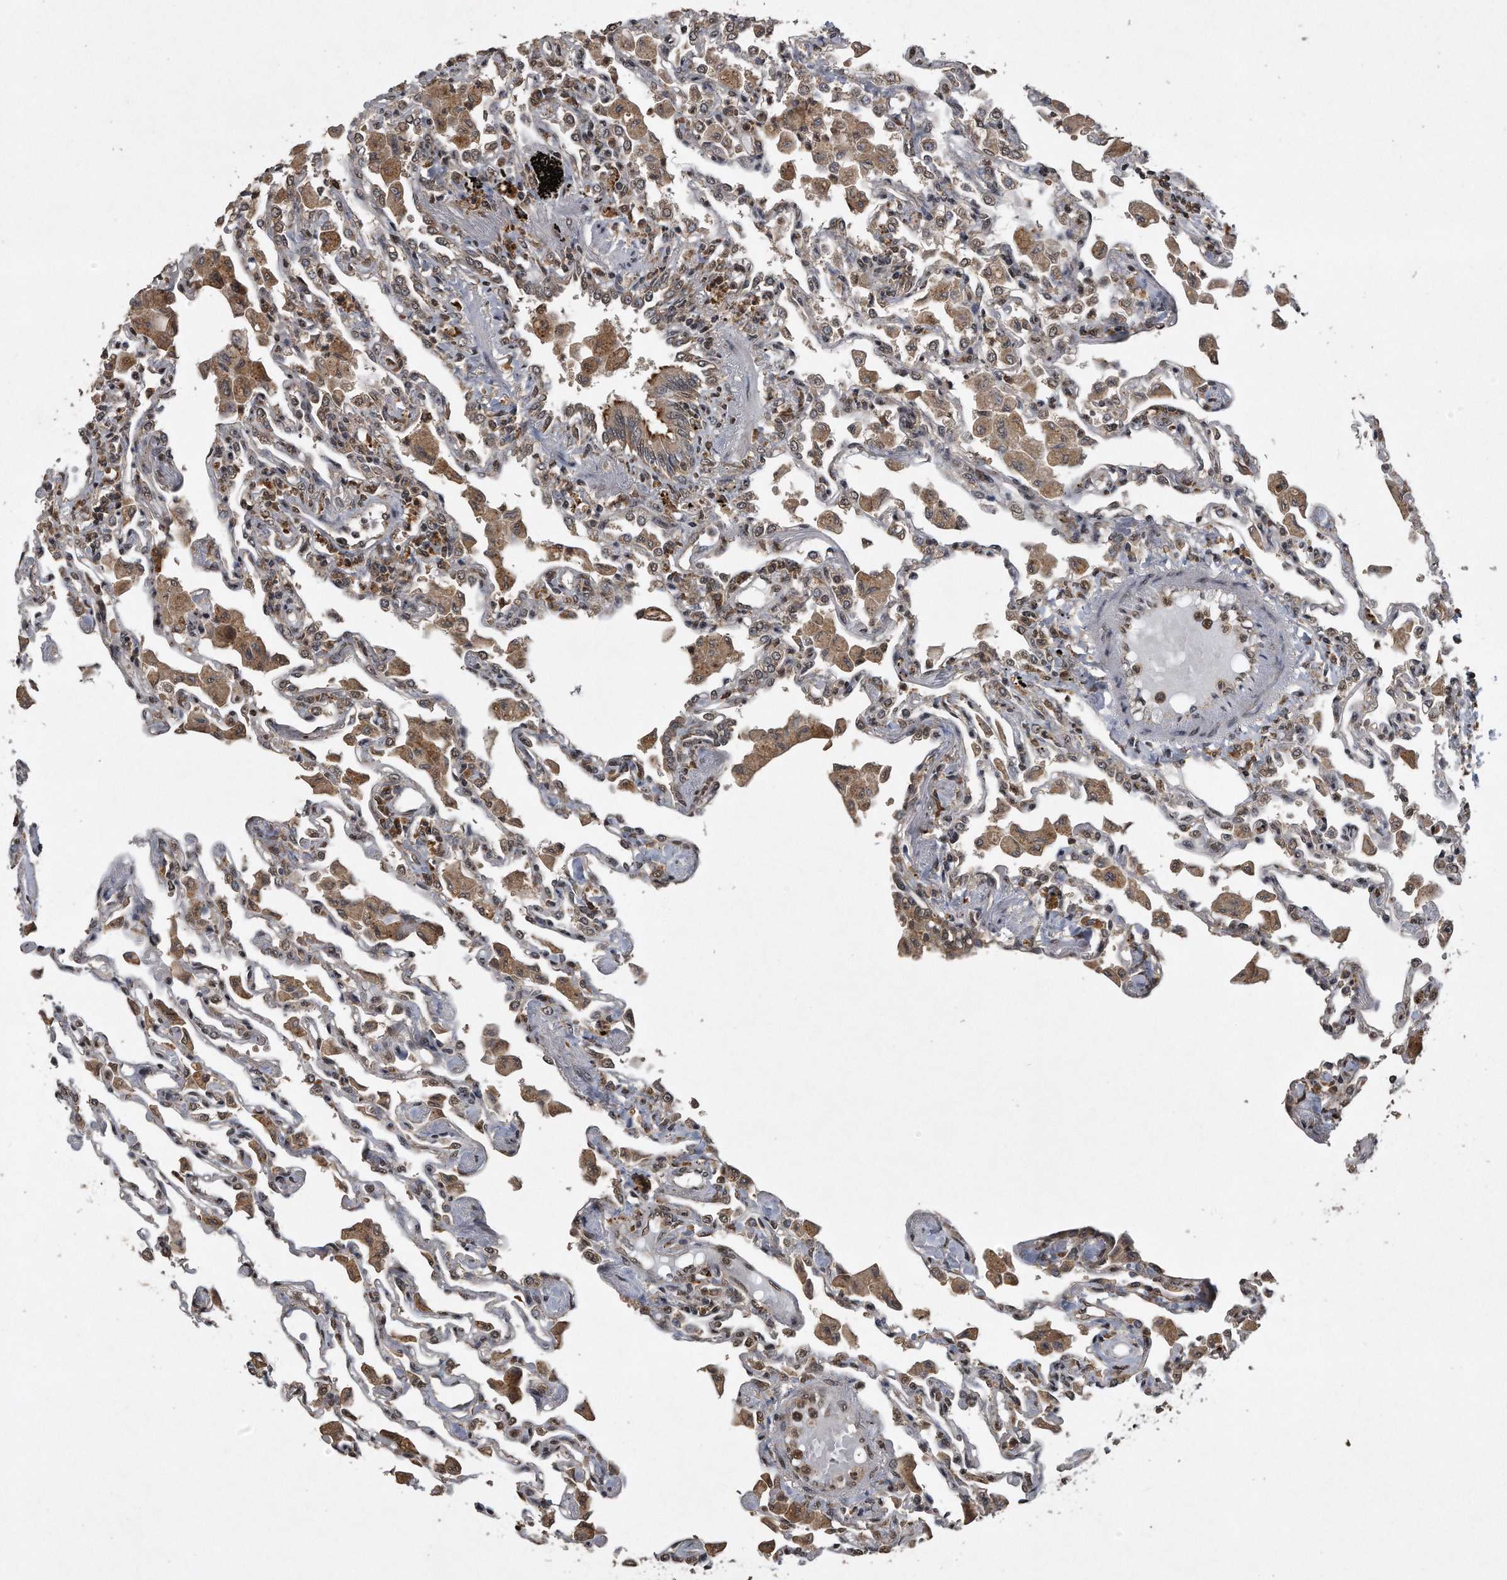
{"staining": {"intensity": "weak", "quantity": "25%-75%", "location": "nuclear"}, "tissue": "lung", "cell_type": "Alveolar cells", "image_type": "normal", "snomed": [{"axis": "morphology", "description": "Normal tissue, NOS"}, {"axis": "topography", "description": "Bronchus"}, {"axis": "topography", "description": "Lung"}], "caption": "Protein staining by immunohistochemistry (IHC) reveals weak nuclear staining in approximately 25%-75% of alveolar cells in unremarkable lung.", "gene": "CRYZL1", "patient": {"sex": "female", "age": 49}}